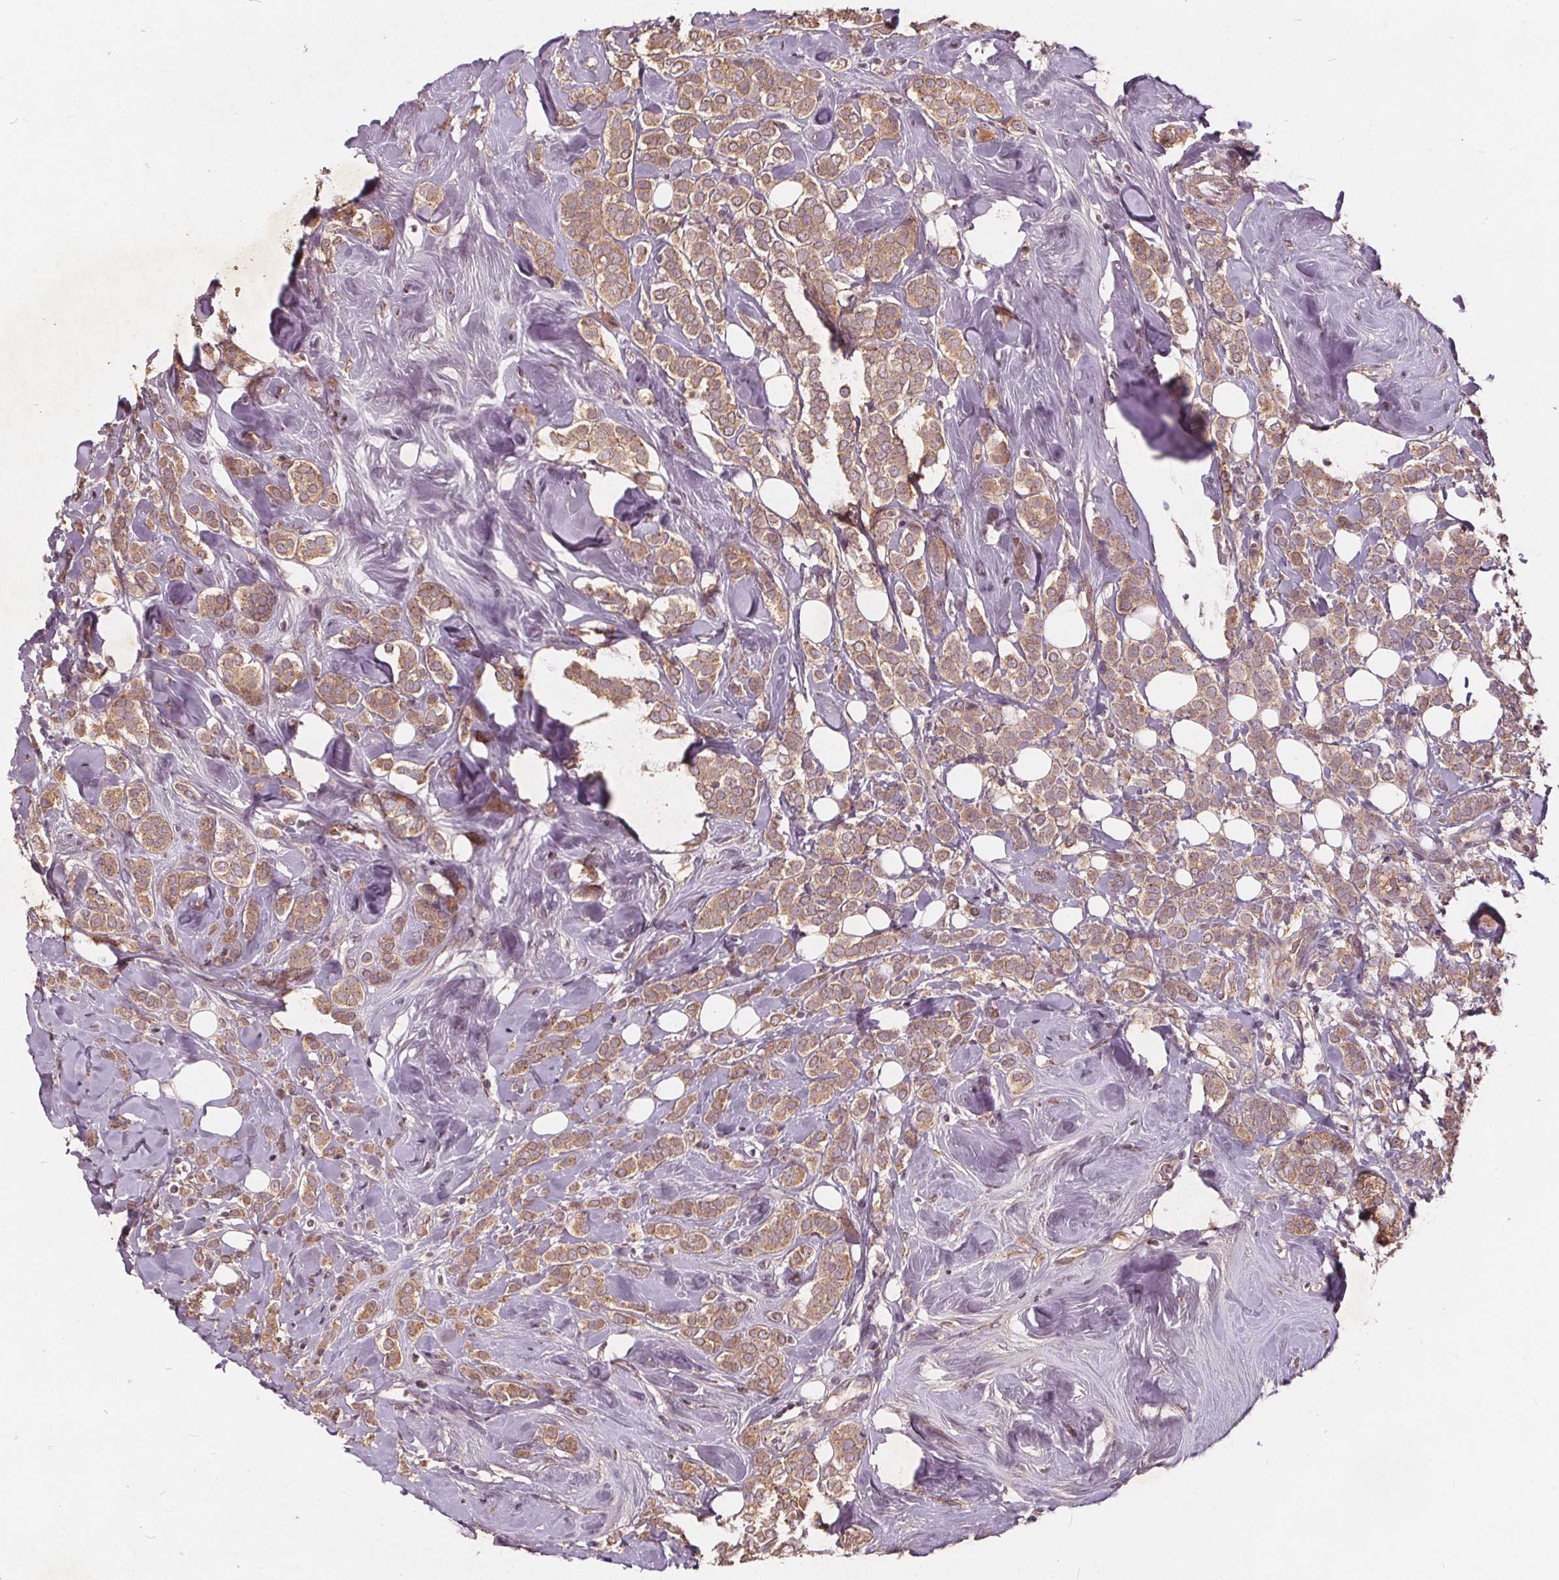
{"staining": {"intensity": "weak", "quantity": ">75%", "location": "cytoplasmic/membranous"}, "tissue": "breast cancer", "cell_type": "Tumor cells", "image_type": "cancer", "snomed": [{"axis": "morphology", "description": "Lobular carcinoma"}, {"axis": "topography", "description": "Breast"}], "caption": "Immunohistochemistry (IHC) image of neoplastic tissue: human breast lobular carcinoma stained using immunohistochemistry (IHC) exhibits low levels of weak protein expression localized specifically in the cytoplasmic/membranous of tumor cells, appearing as a cytoplasmic/membranous brown color.", "gene": "CSNK1G2", "patient": {"sex": "female", "age": 49}}